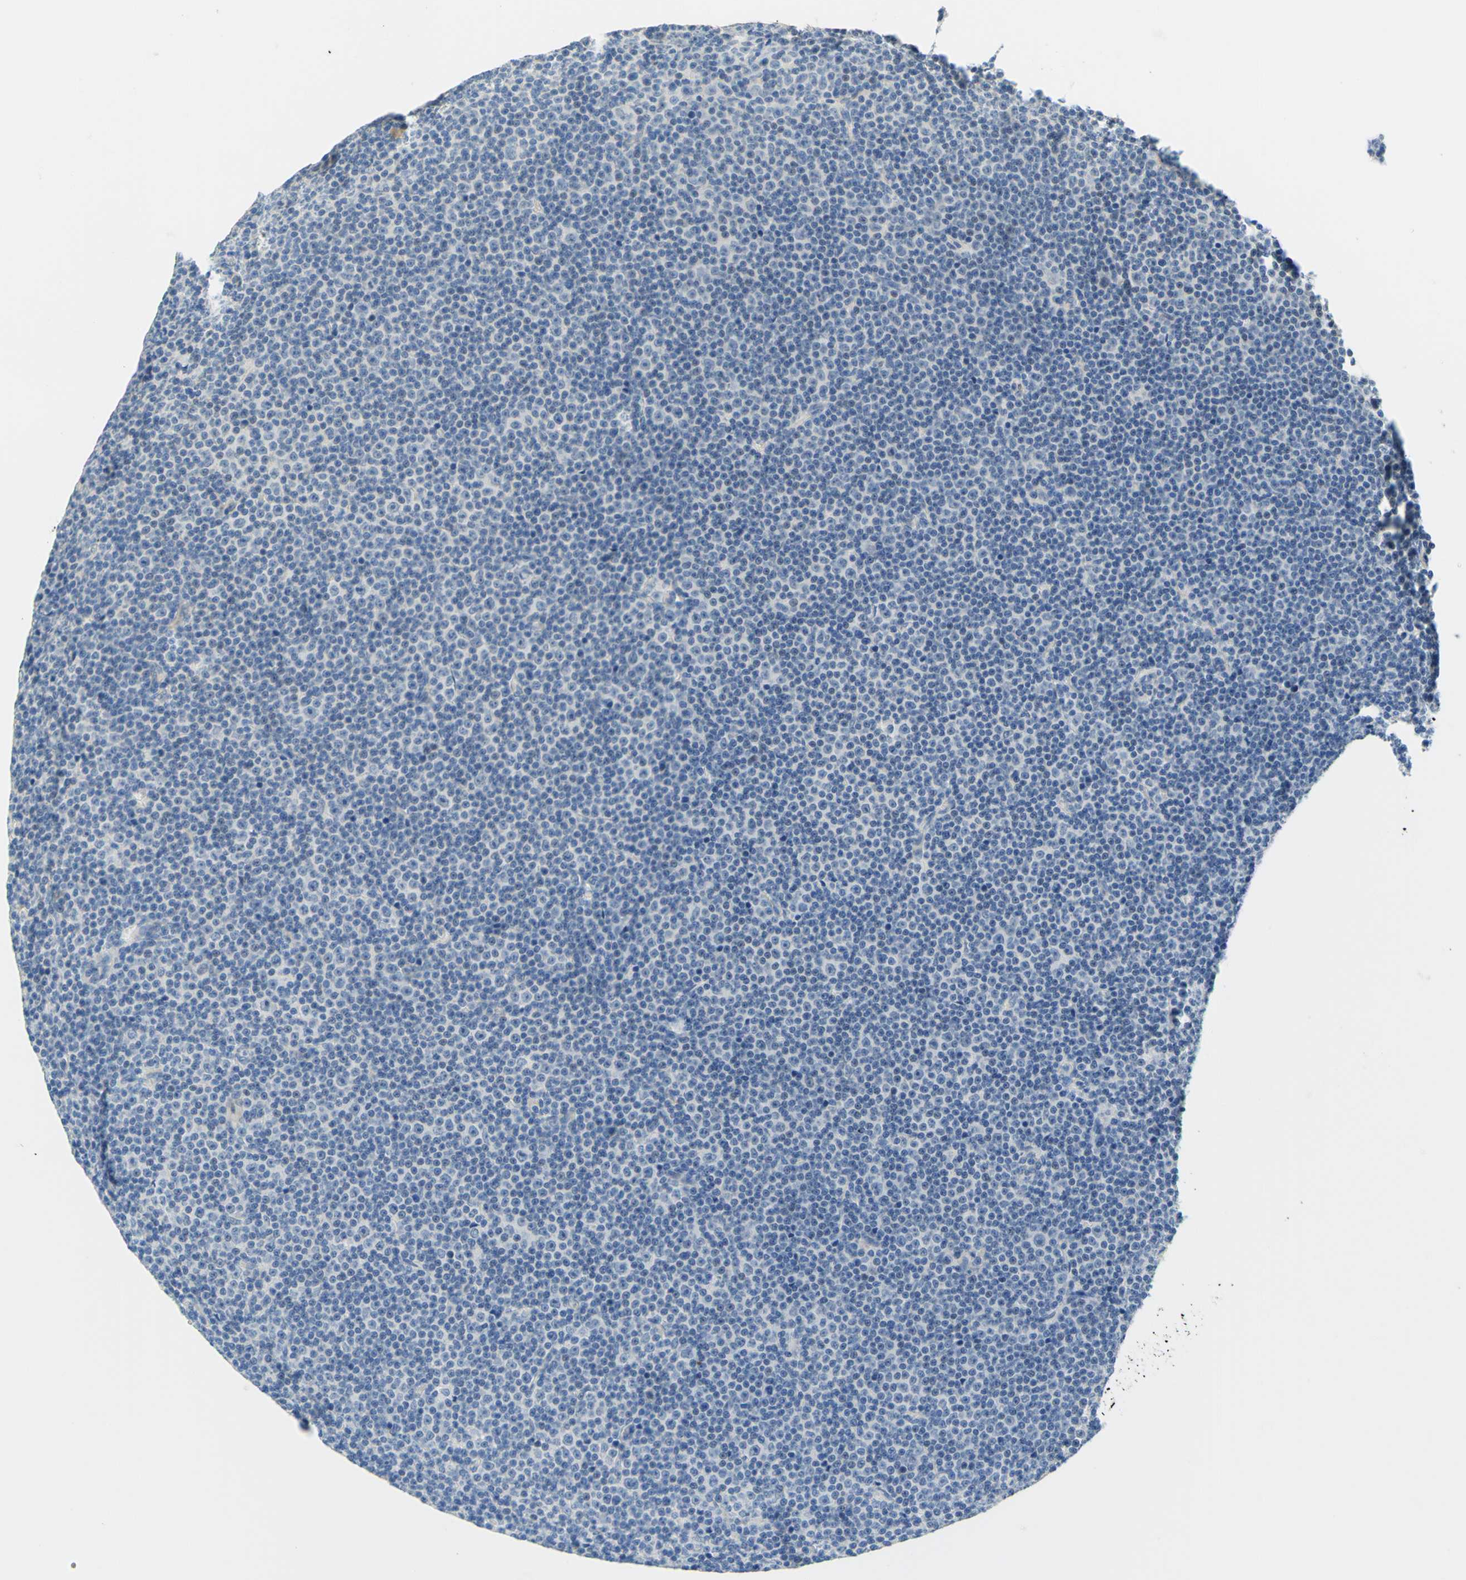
{"staining": {"intensity": "negative", "quantity": "none", "location": "none"}, "tissue": "lymphoma", "cell_type": "Tumor cells", "image_type": "cancer", "snomed": [{"axis": "morphology", "description": "Malignant lymphoma, non-Hodgkin's type, Low grade"}, {"axis": "topography", "description": "Lymph node"}], "caption": "The photomicrograph demonstrates no significant staining in tumor cells of malignant lymphoma, non-Hodgkin's type (low-grade).", "gene": "ENTREP2", "patient": {"sex": "female", "age": 67}}